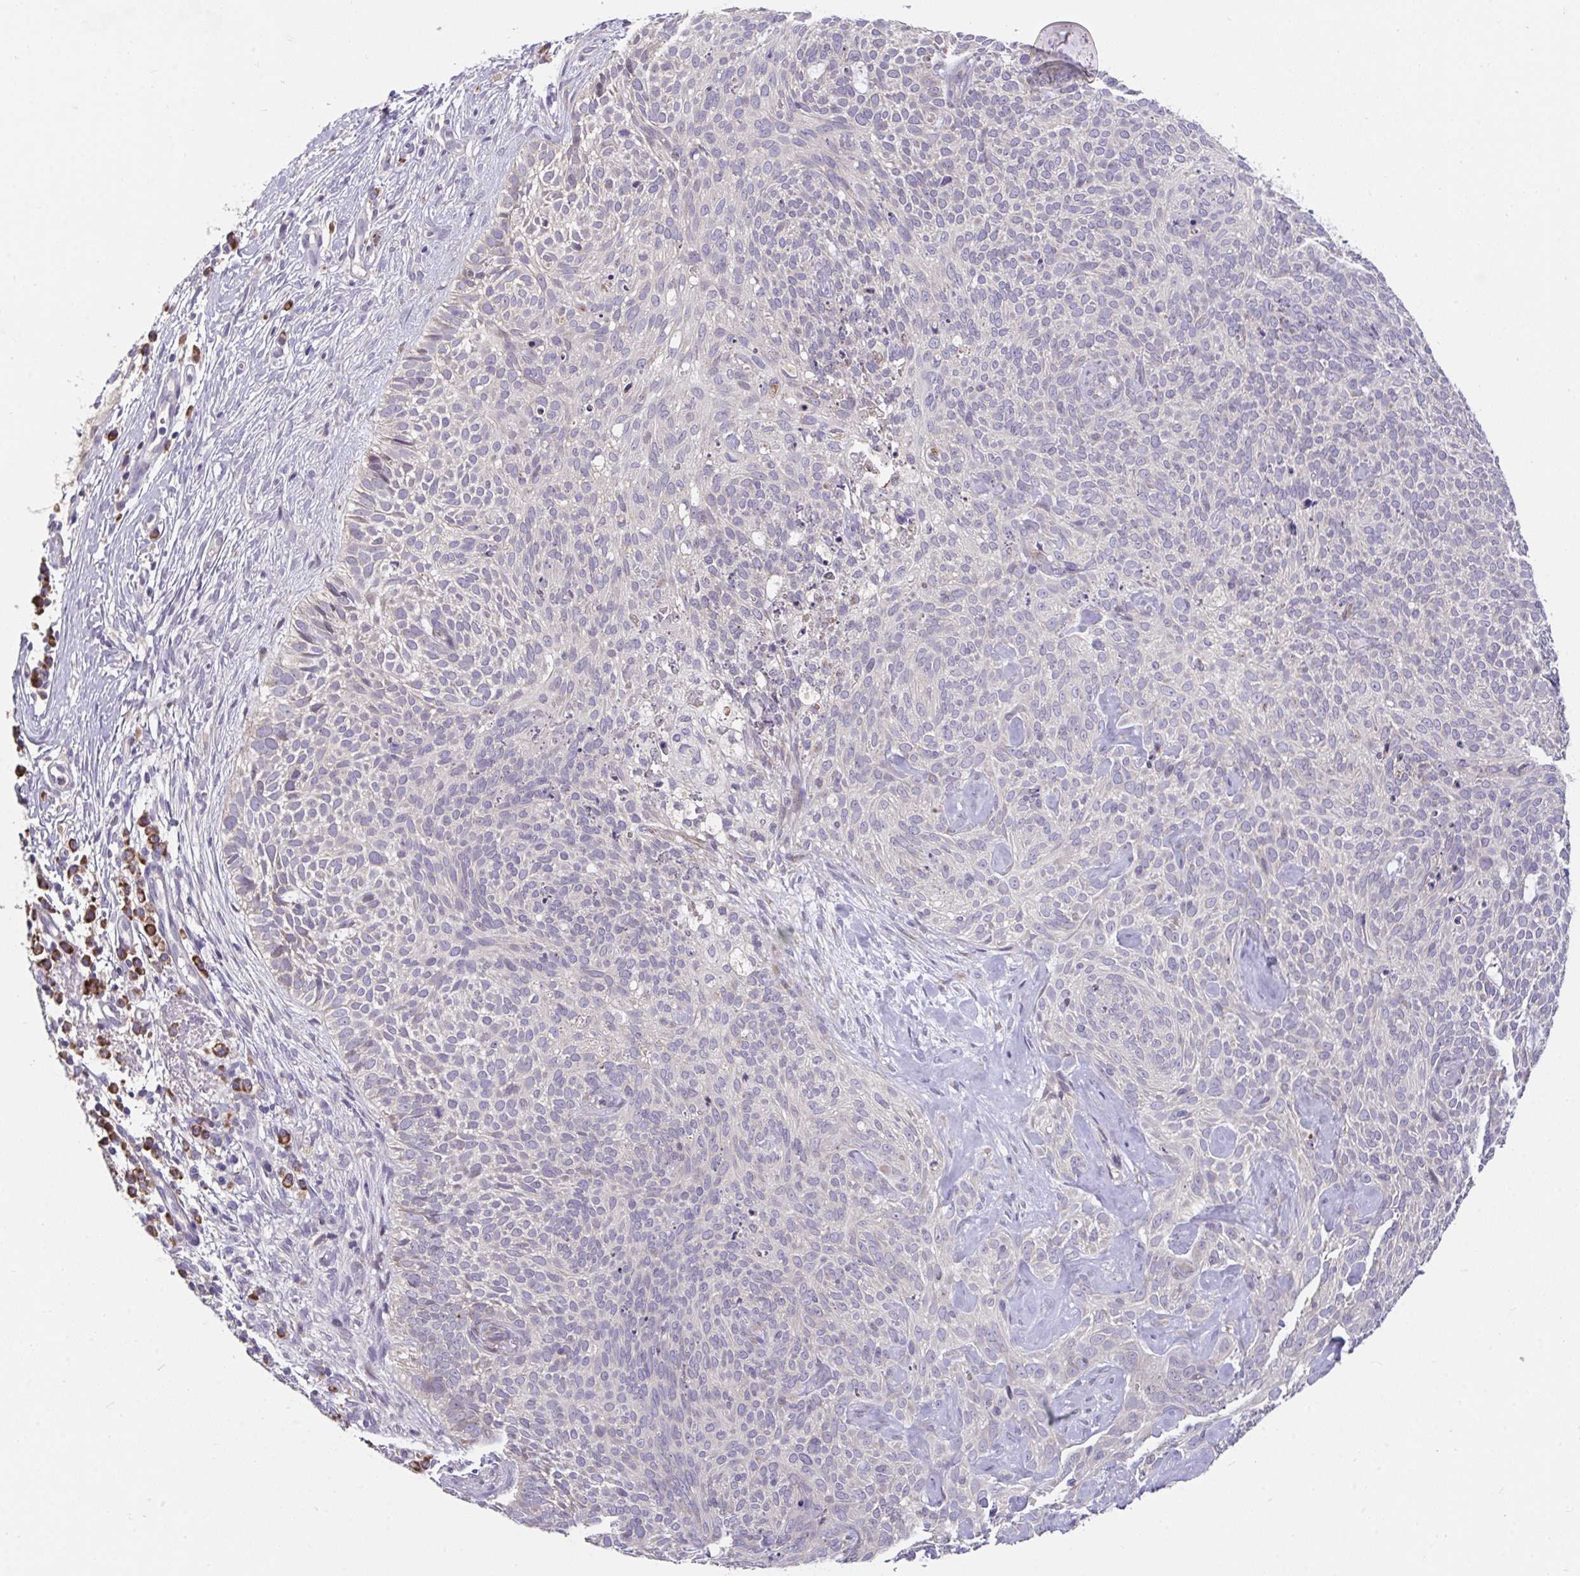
{"staining": {"intensity": "weak", "quantity": "<25%", "location": "cytoplasmic/membranous"}, "tissue": "skin cancer", "cell_type": "Tumor cells", "image_type": "cancer", "snomed": [{"axis": "morphology", "description": "Basal cell carcinoma"}, {"axis": "topography", "description": "Skin"}, {"axis": "topography", "description": "Skin of face"}], "caption": "An immunohistochemistry (IHC) photomicrograph of skin cancer (basal cell carcinoma) is shown. There is no staining in tumor cells of skin cancer (basal cell carcinoma).", "gene": "SUSD4", "patient": {"sex": "female", "age": 82}}